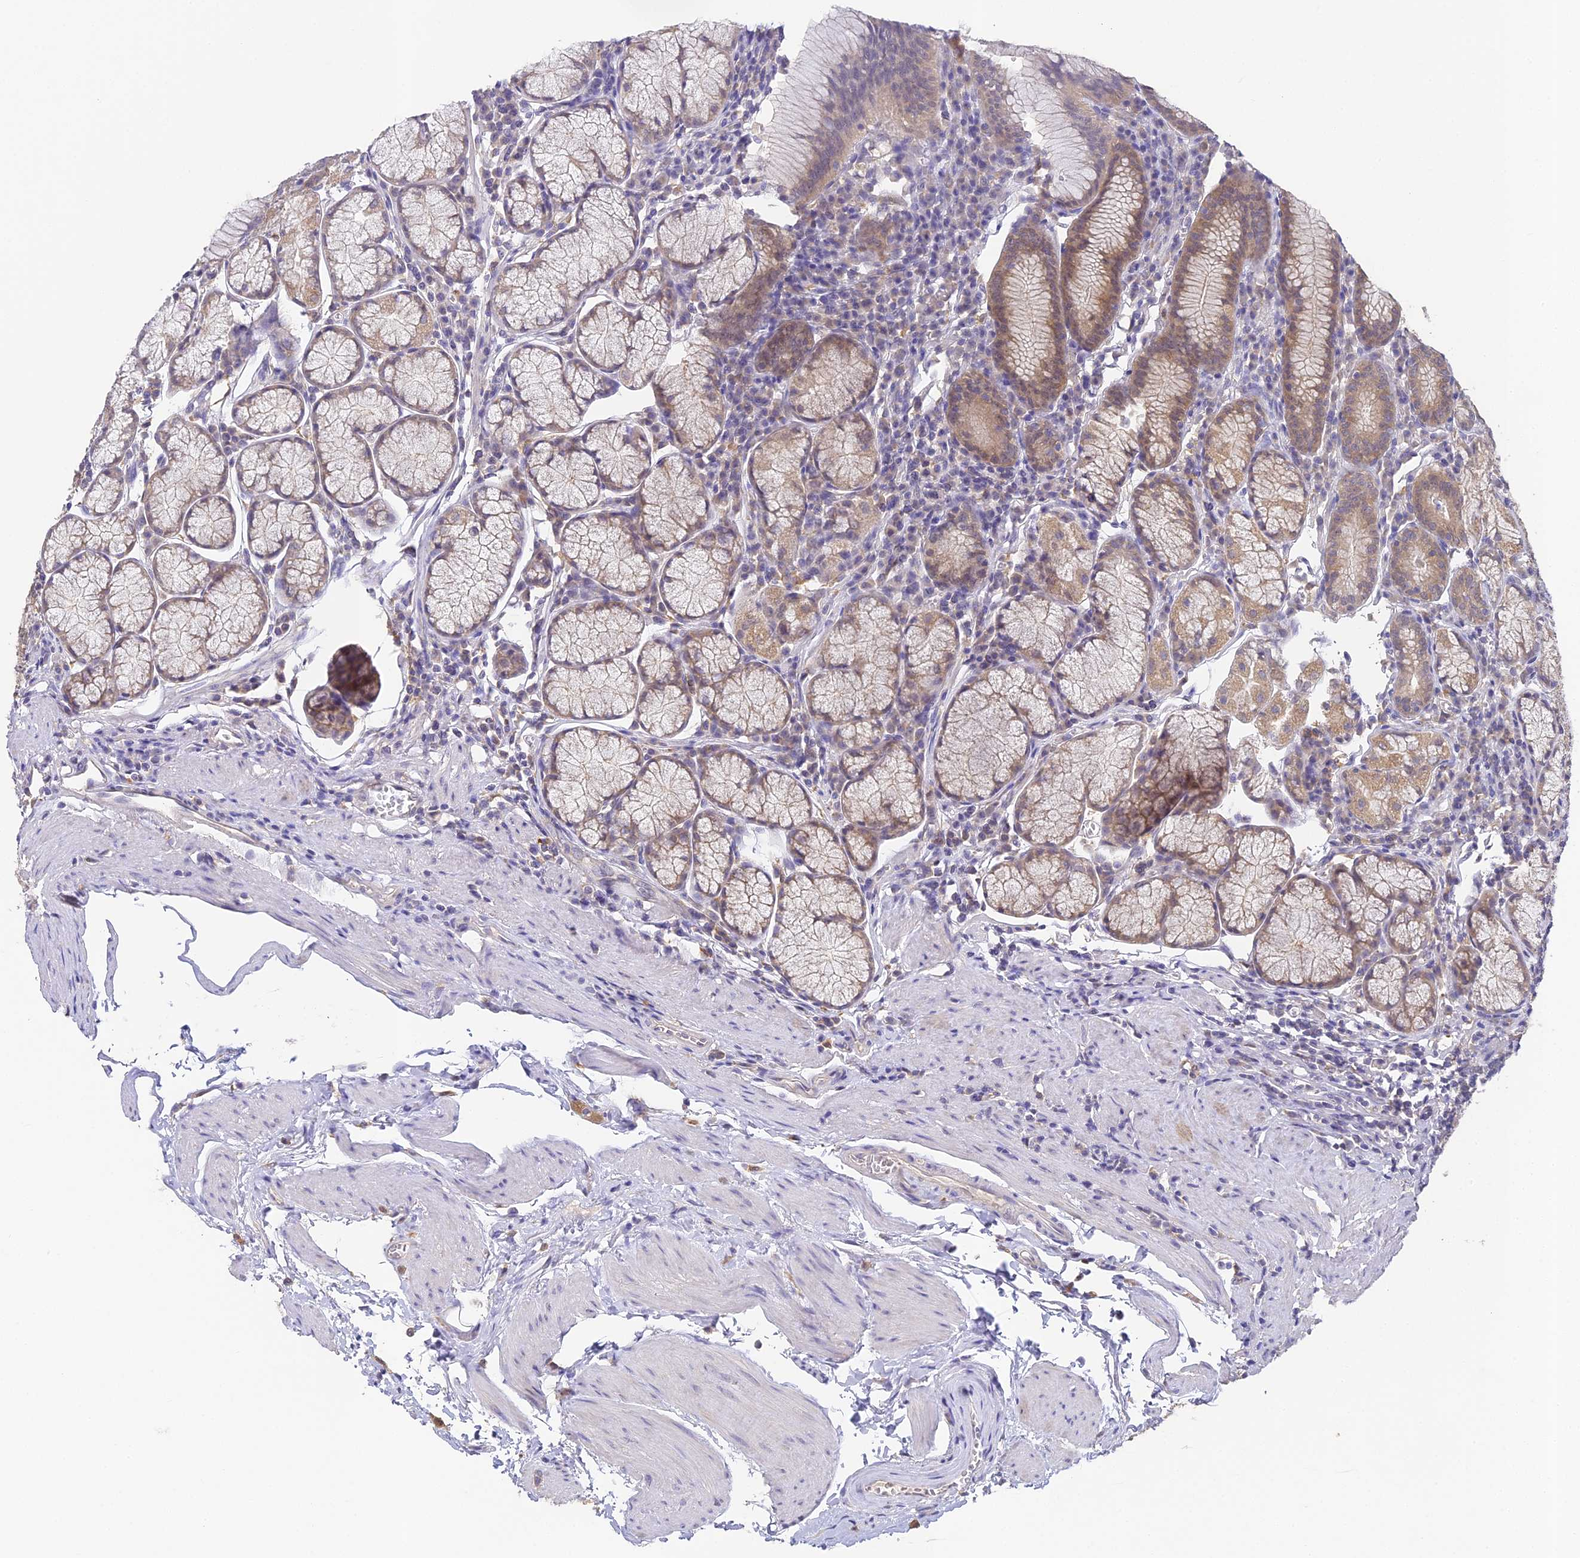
{"staining": {"intensity": "strong", "quantity": "25%-75%", "location": "cytoplasmic/membranous"}, "tissue": "stomach", "cell_type": "Glandular cells", "image_type": "normal", "snomed": [{"axis": "morphology", "description": "Normal tissue, NOS"}, {"axis": "topography", "description": "Stomach"}], "caption": "A brown stain highlights strong cytoplasmic/membranous staining of a protein in glandular cells of normal human stomach. The protein of interest is stained brown, and the nuclei are stained in blue (DAB (3,3'-diaminobenzidine) IHC with brightfield microscopy, high magnification).", "gene": "YAE1", "patient": {"sex": "male", "age": 55}}